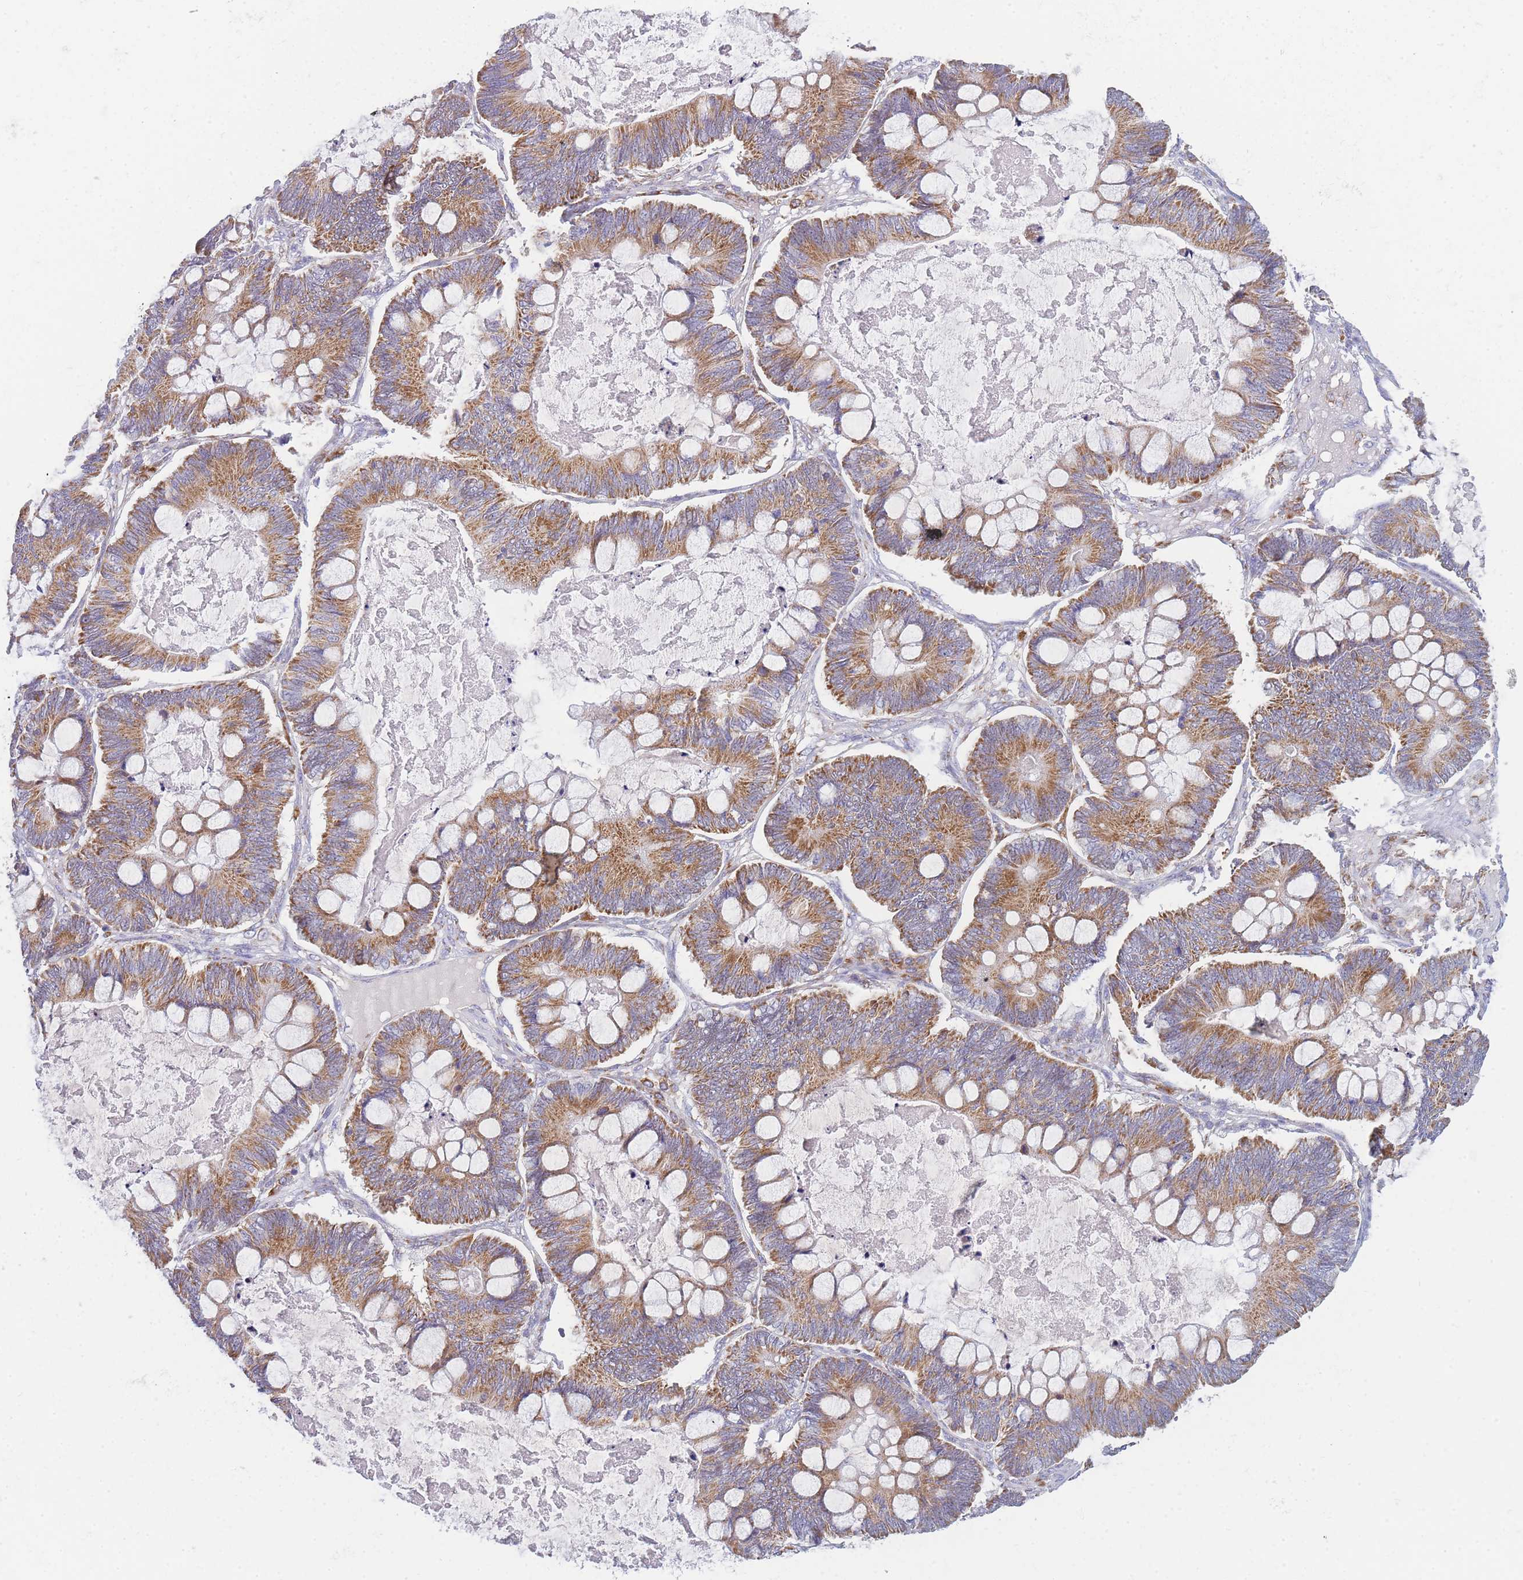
{"staining": {"intensity": "moderate", "quantity": ">75%", "location": "cytoplasmic/membranous"}, "tissue": "ovarian cancer", "cell_type": "Tumor cells", "image_type": "cancer", "snomed": [{"axis": "morphology", "description": "Cystadenocarcinoma, mucinous, NOS"}, {"axis": "topography", "description": "Ovary"}], "caption": "IHC histopathology image of mucinous cystadenocarcinoma (ovarian) stained for a protein (brown), which displays medium levels of moderate cytoplasmic/membranous staining in approximately >75% of tumor cells.", "gene": "MRPS11", "patient": {"sex": "female", "age": 61}}